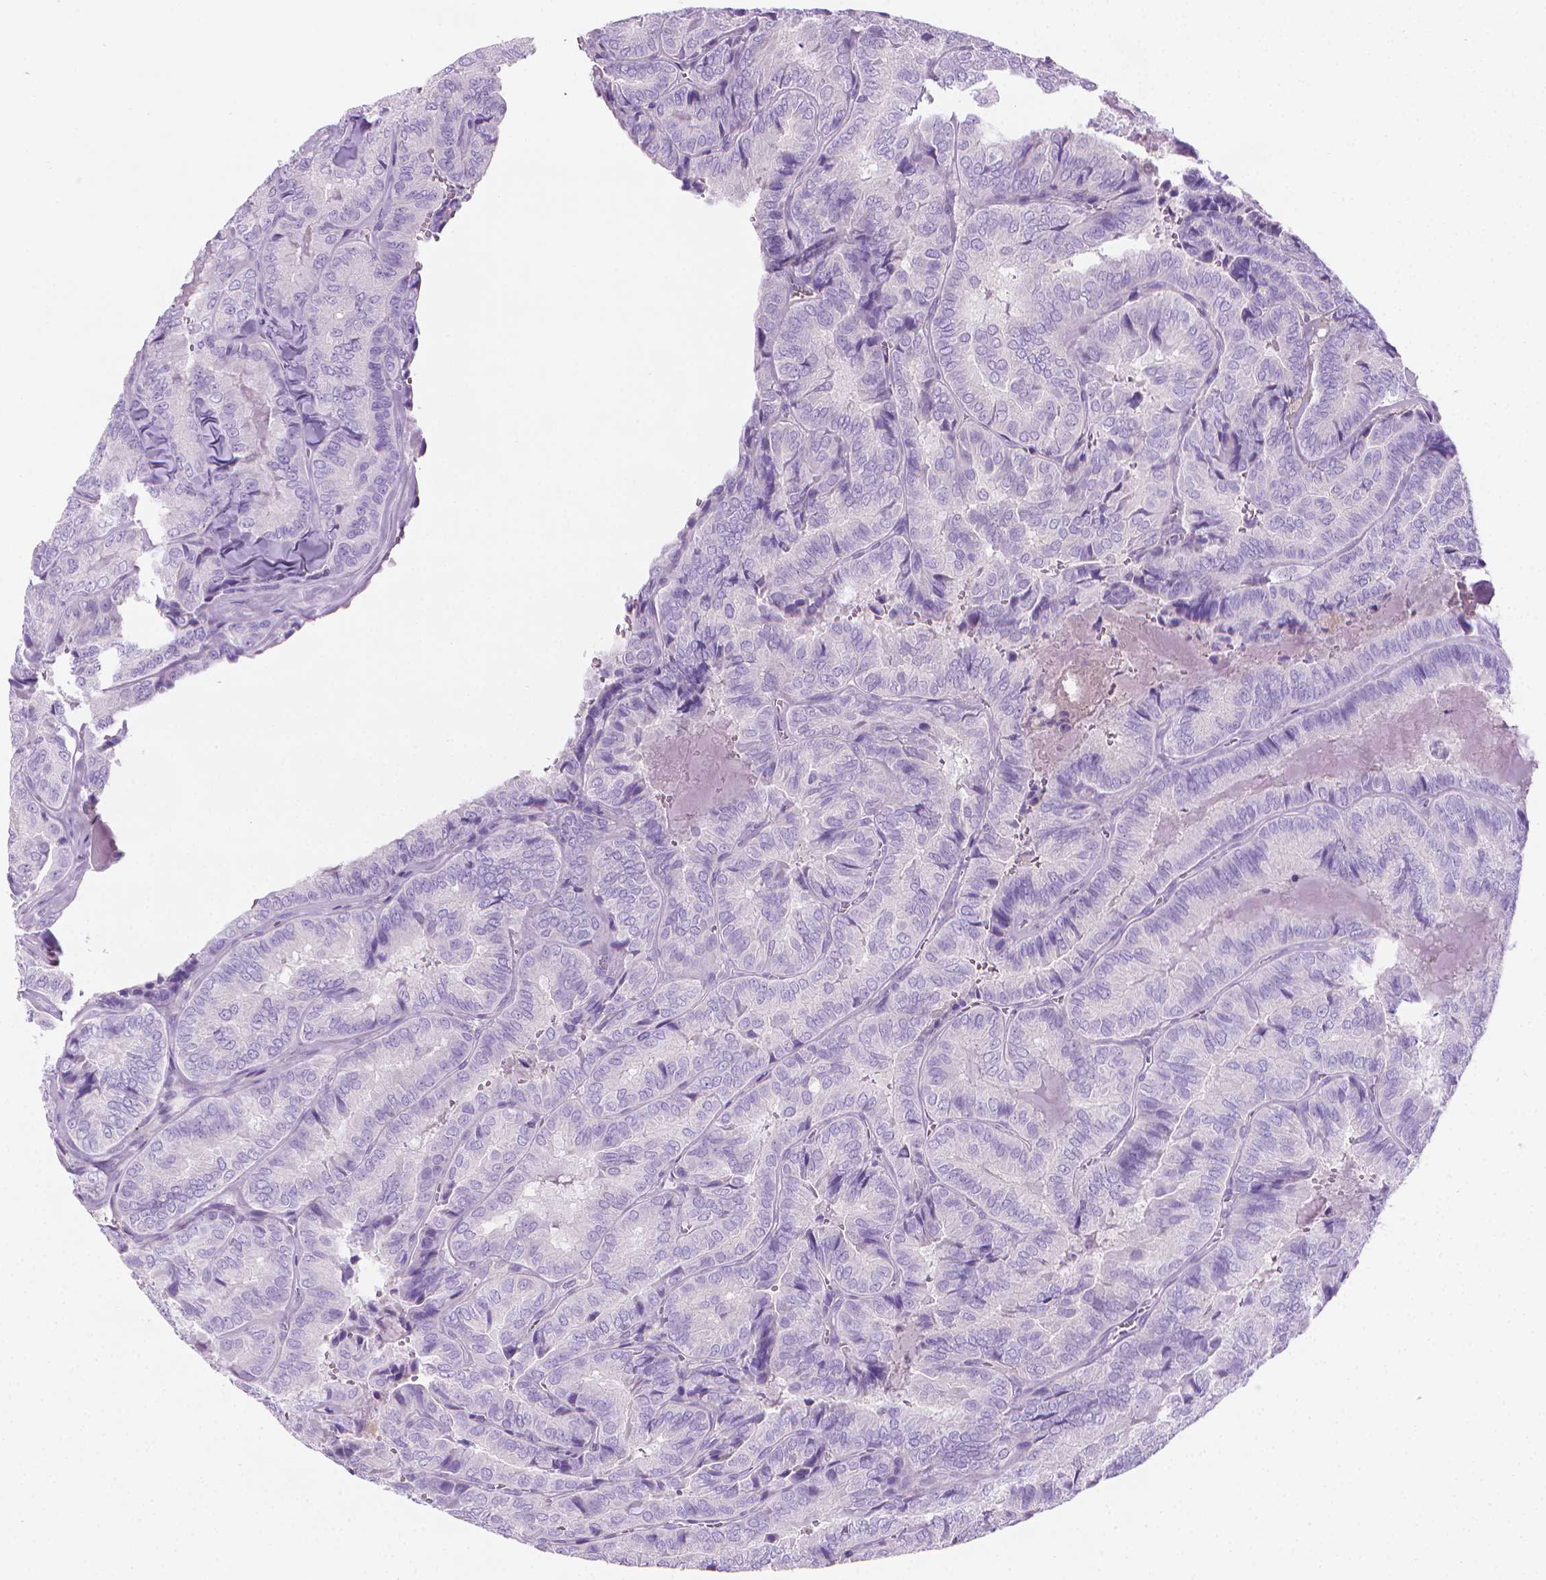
{"staining": {"intensity": "negative", "quantity": "none", "location": "none"}, "tissue": "thyroid cancer", "cell_type": "Tumor cells", "image_type": "cancer", "snomed": [{"axis": "morphology", "description": "Papillary adenocarcinoma, NOS"}, {"axis": "topography", "description": "Thyroid gland"}], "caption": "Immunohistochemical staining of thyroid cancer (papillary adenocarcinoma) shows no significant positivity in tumor cells. The staining was performed using DAB (3,3'-diaminobenzidine) to visualize the protein expression in brown, while the nuclei were stained in blue with hematoxylin (Magnification: 20x).", "gene": "FASN", "patient": {"sex": "female", "age": 75}}